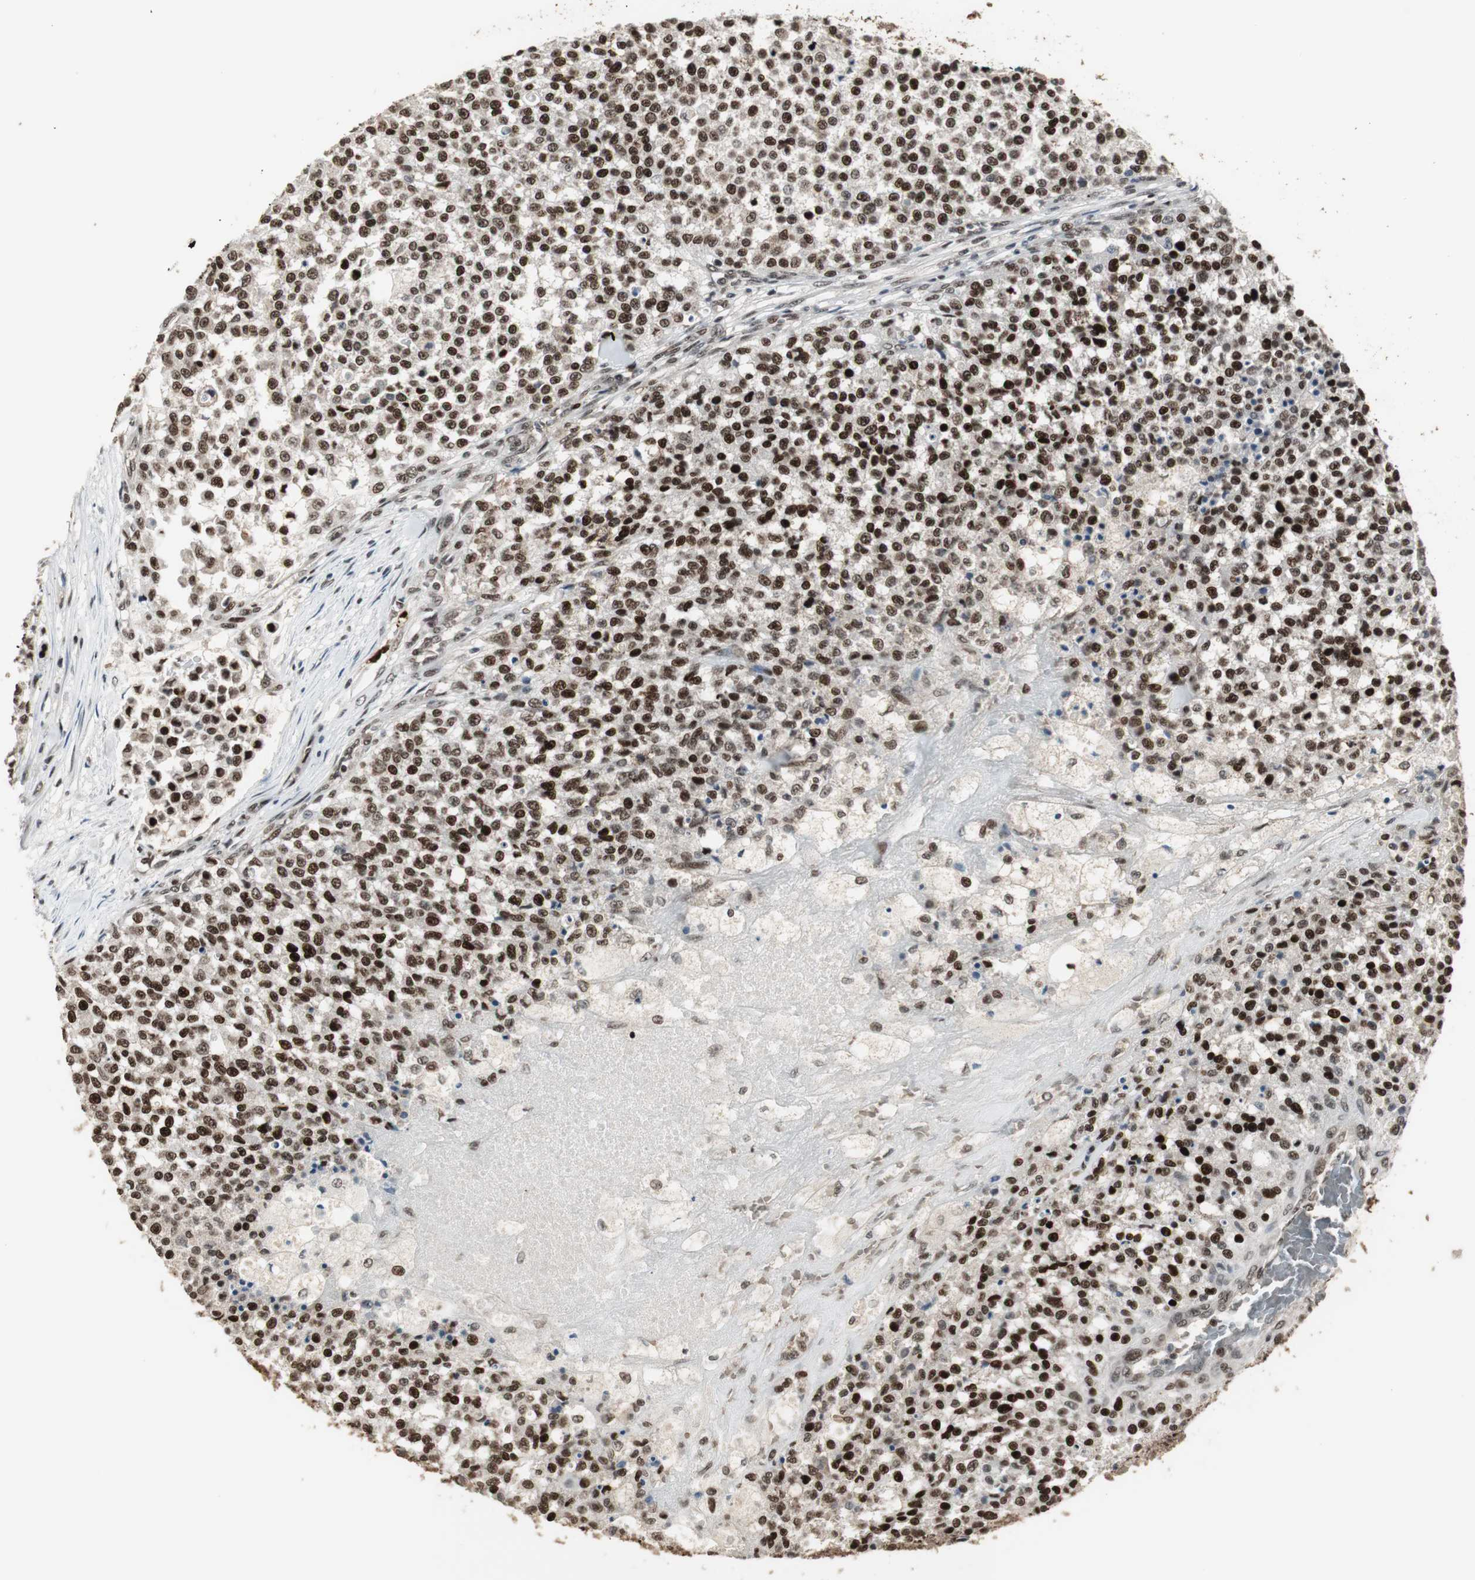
{"staining": {"intensity": "strong", "quantity": ">75%", "location": "nuclear"}, "tissue": "testis cancer", "cell_type": "Tumor cells", "image_type": "cancer", "snomed": [{"axis": "morphology", "description": "Seminoma, NOS"}, {"axis": "topography", "description": "Testis"}], "caption": "IHC (DAB (3,3'-diaminobenzidine)) staining of testis cancer displays strong nuclear protein positivity in approximately >75% of tumor cells. The staining was performed using DAB to visualize the protein expression in brown, while the nuclei were stained in blue with hematoxylin (Magnification: 20x).", "gene": "TAF5", "patient": {"sex": "male", "age": 59}}